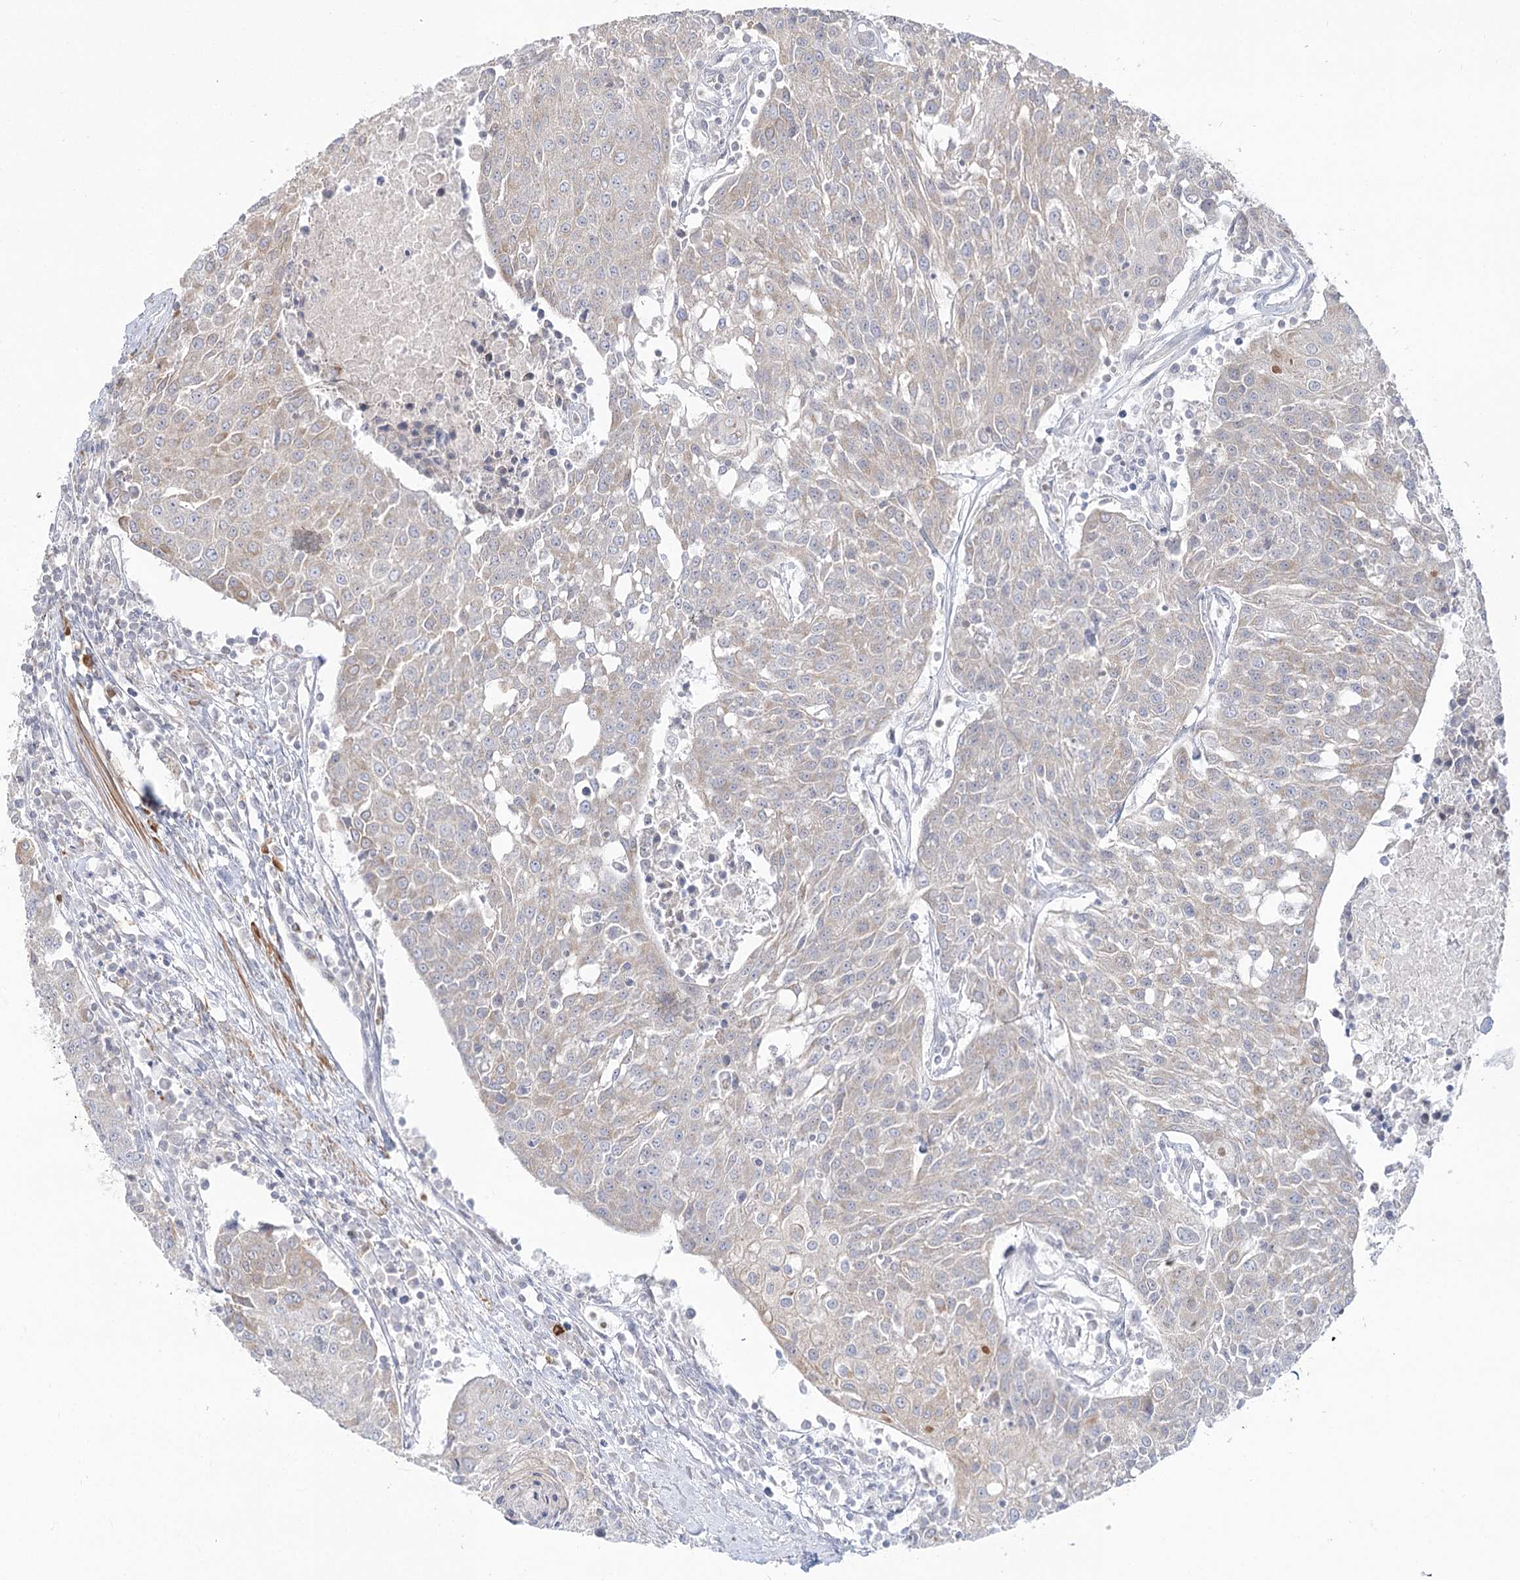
{"staining": {"intensity": "weak", "quantity": "<25%", "location": "cytoplasmic/membranous"}, "tissue": "urothelial cancer", "cell_type": "Tumor cells", "image_type": "cancer", "snomed": [{"axis": "morphology", "description": "Urothelial carcinoma, High grade"}, {"axis": "topography", "description": "Urinary bladder"}], "caption": "Tumor cells show no significant staining in urothelial cancer.", "gene": "MTMR3", "patient": {"sex": "female", "age": 85}}